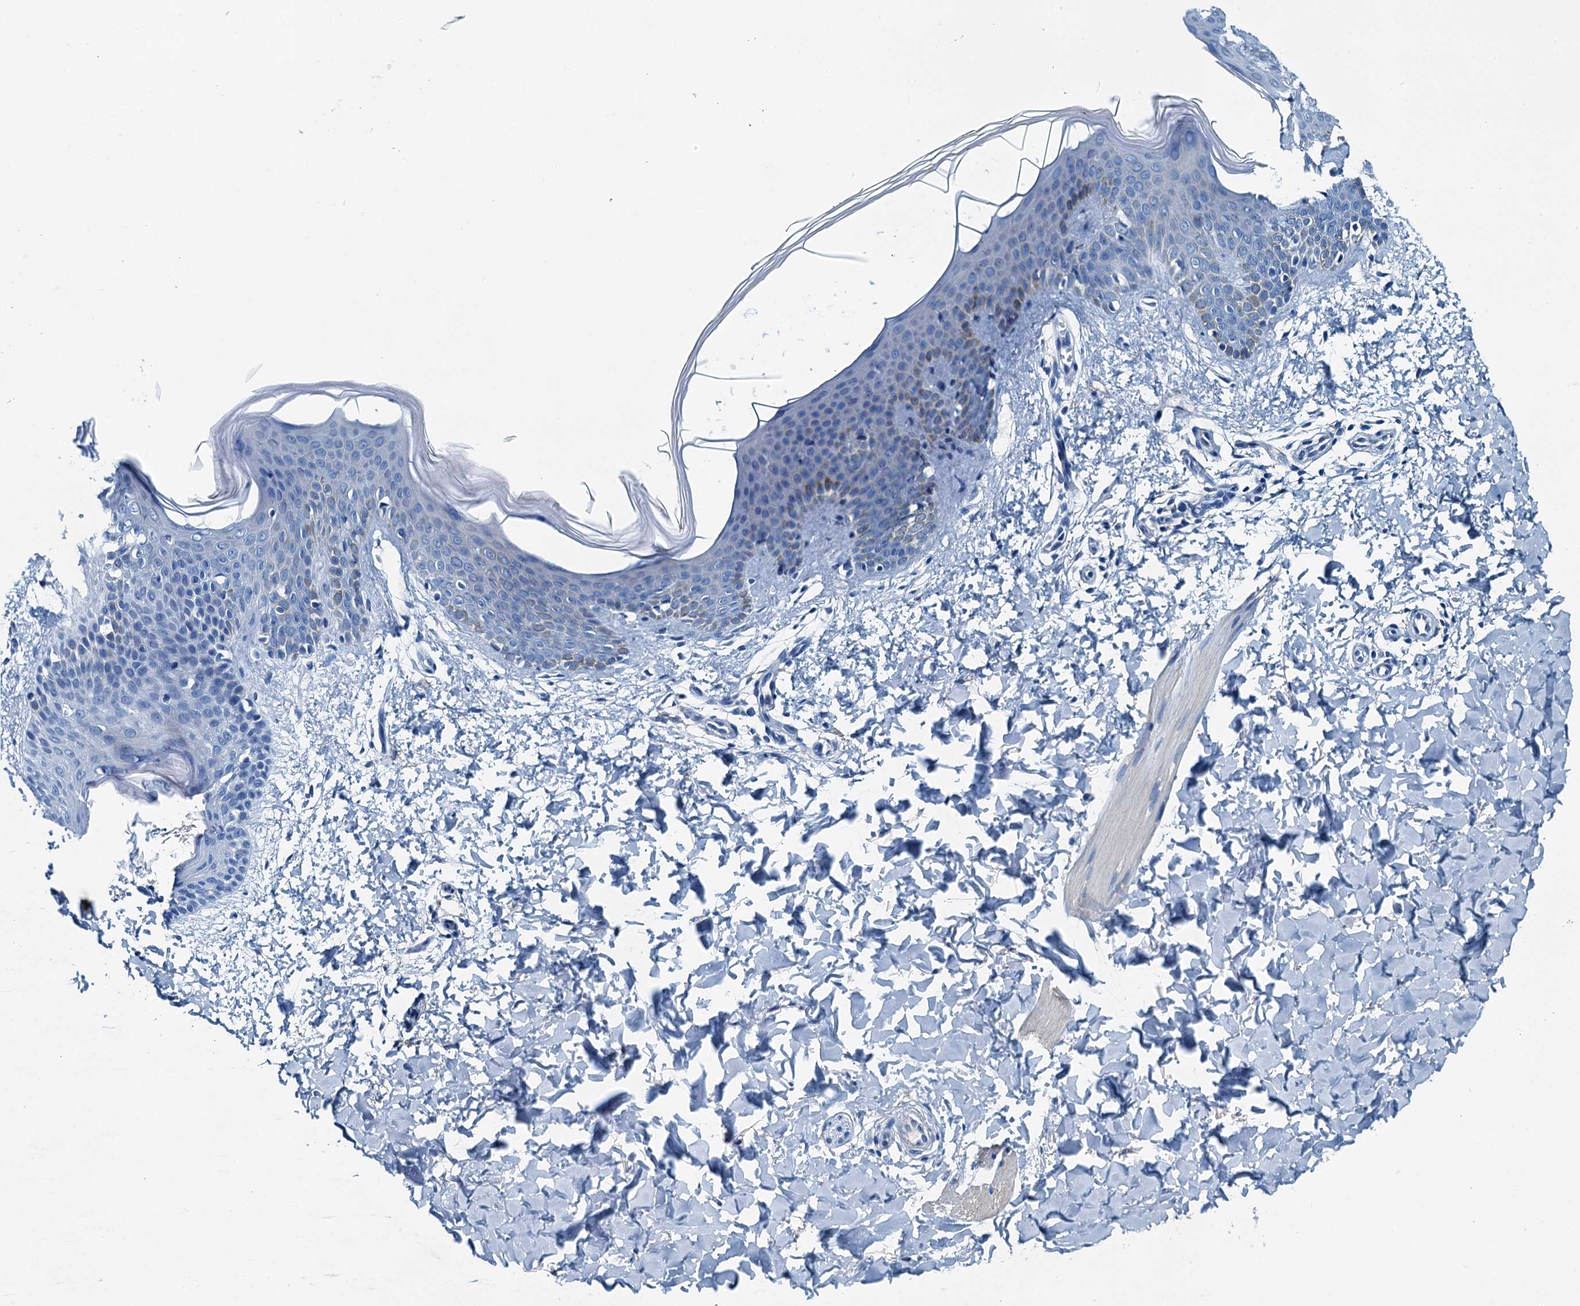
{"staining": {"intensity": "negative", "quantity": "none", "location": "none"}, "tissue": "skin", "cell_type": "Fibroblasts", "image_type": "normal", "snomed": [{"axis": "morphology", "description": "Normal tissue, NOS"}, {"axis": "topography", "description": "Skin"}], "caption": "A high-resolution histopathology image shows immunohistochemistry staining of unremarkable skin, which shows no significant positivity in fibroblasts. (Stains: DAB (3,3'-diaminobenzidine) immunohistochemistry with hematoxylin counter stain, Microscopy: brightfield microscopy at high magnification).", "gene": "RAB3IL1", "patient": {"sex": "male", "age": 36}}